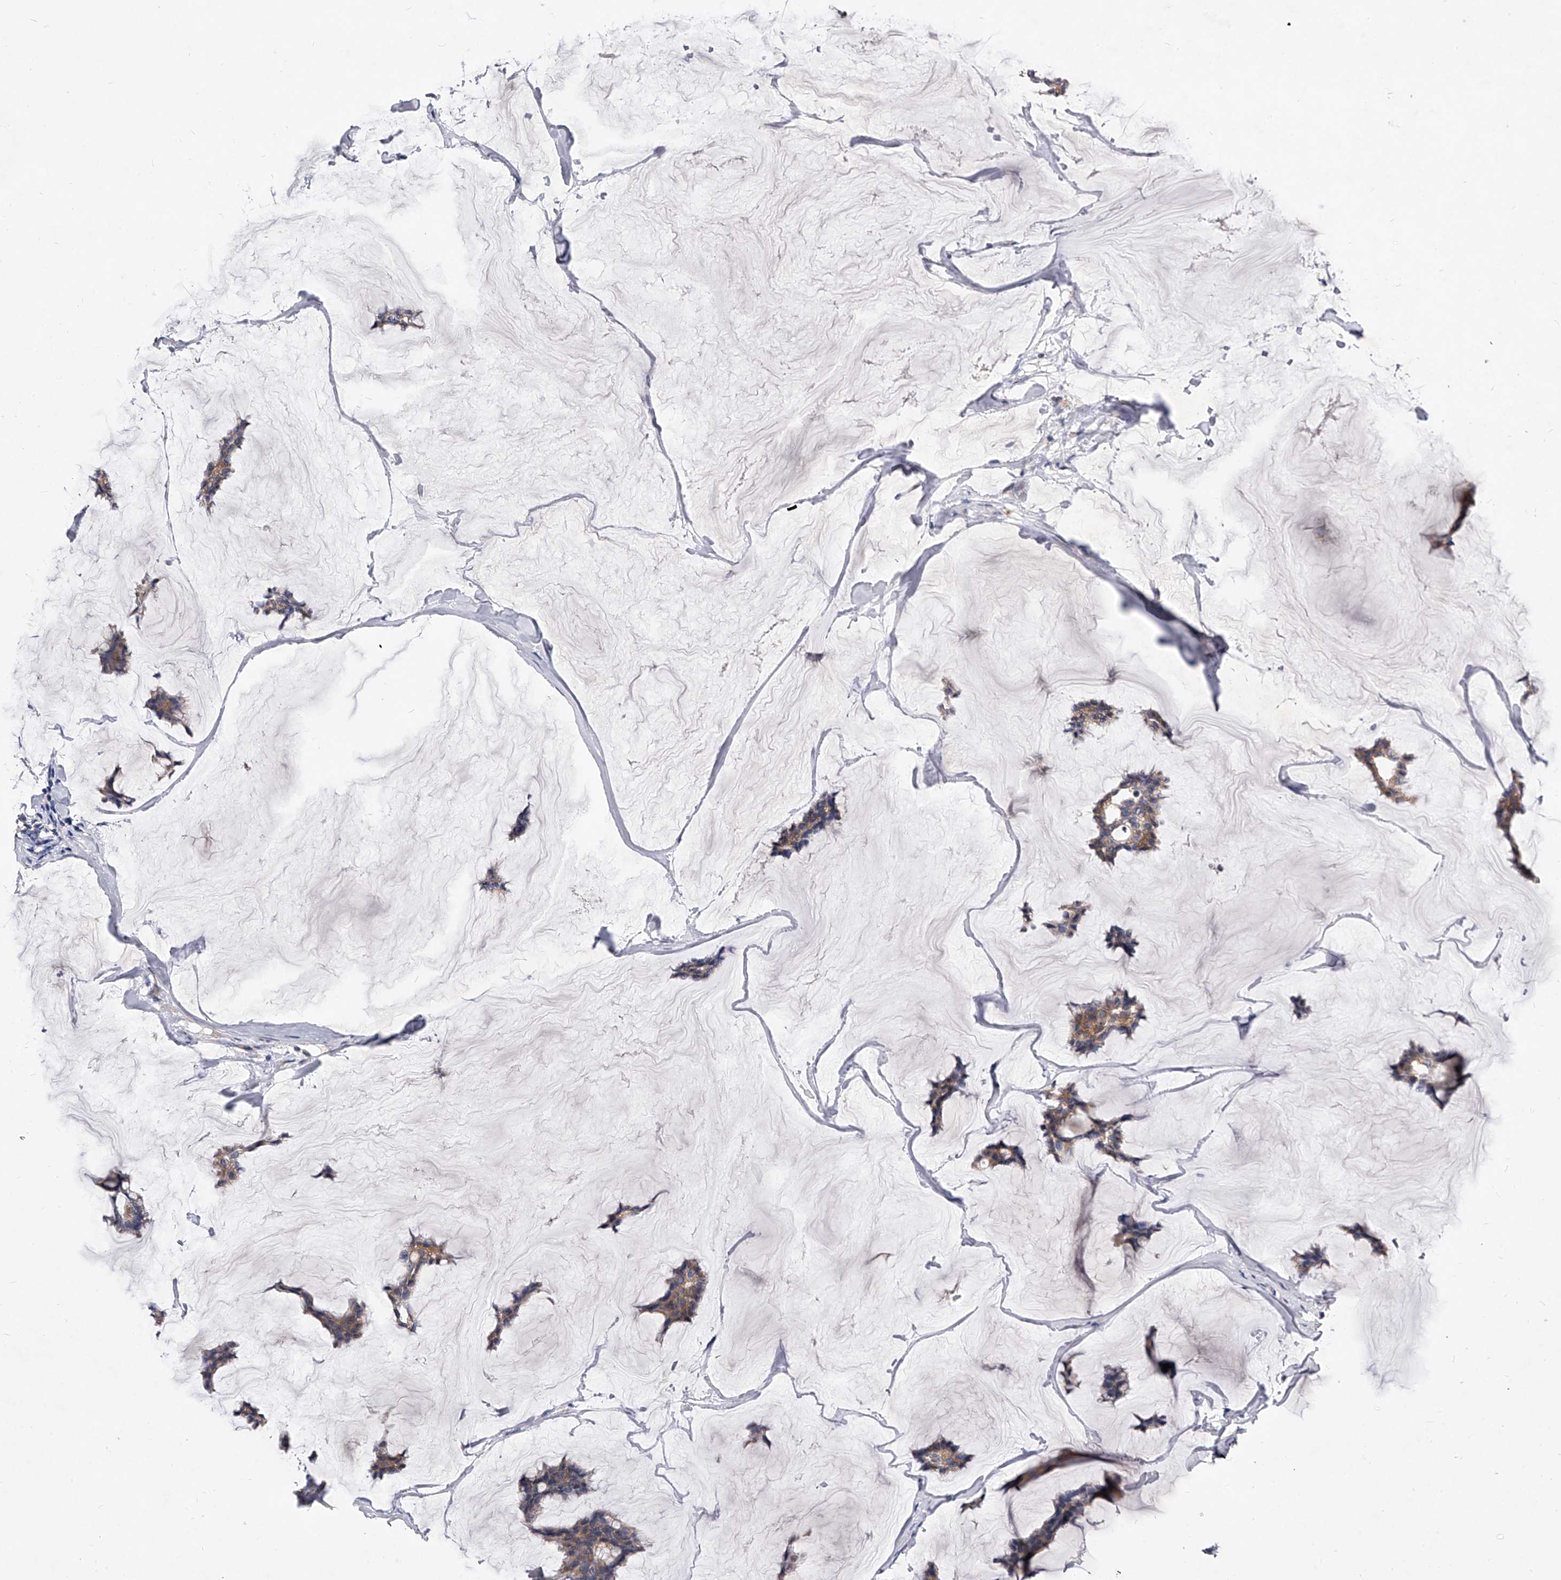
{"staining": {"intensity": "weak", "quantity": "<25%", "location": "cytoplasmic/membranous"}, "tissue": "breast cancer", "cell_type": "Tumor cells", "image_type": "cancer", "snomed": [{"axis": "morphology", "description": "Duct carcinoma"}, {"axis": "topography", "description": "Breast"}], "caption": "The micrograph reveals no significant staining in tumor cells of invasive ductal carcinoma (breast).", "gene": "ARL4C", "patient": {"sex": "female", "age": 93}}